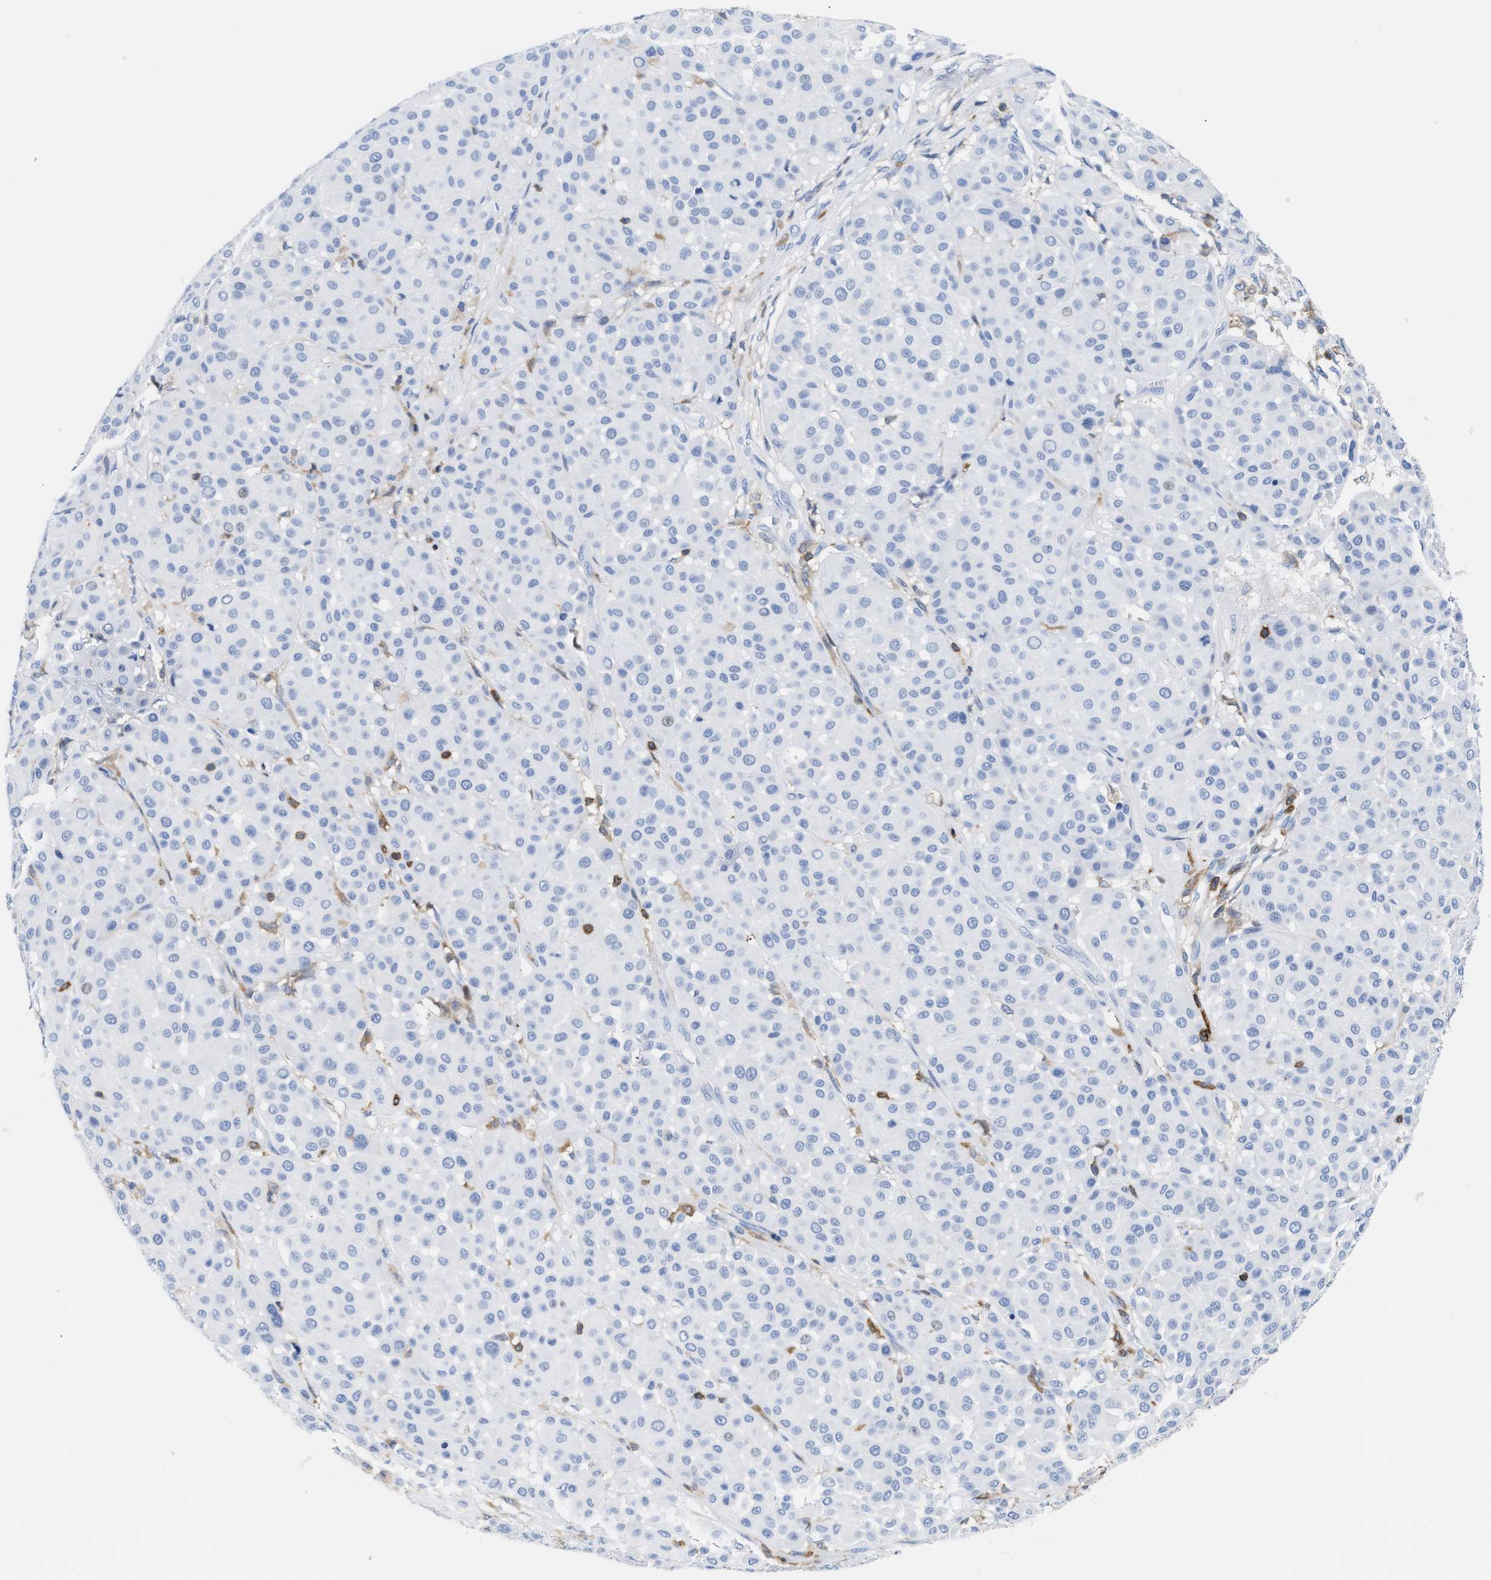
{"staining": {"intensity": "negative", "quantity": "none", "location": "none"}, "tissue": "melanoma", "cell_type": "Tumor cells", "image_type": "cancer", "snomed": [{"axis": "morphology", "description": "Malignant melanoma, Metastatic site"}, {"axis": "topography", "description": "Soft tissue"}], "caption": "DAB (3,3'-diaminobenzidine) immunohistochemical staining of human melanoma demonstrates no significant expression in tumor cells. The staining was performed using DAB (3,3'-diaminobenzidine) to visualize the protein expression in brown, while the nuclei were stained in blue with hematoxylin (Magnification: 20x).", "gene": "LCP1", "patient": {"sex": "male", "age": 41}}